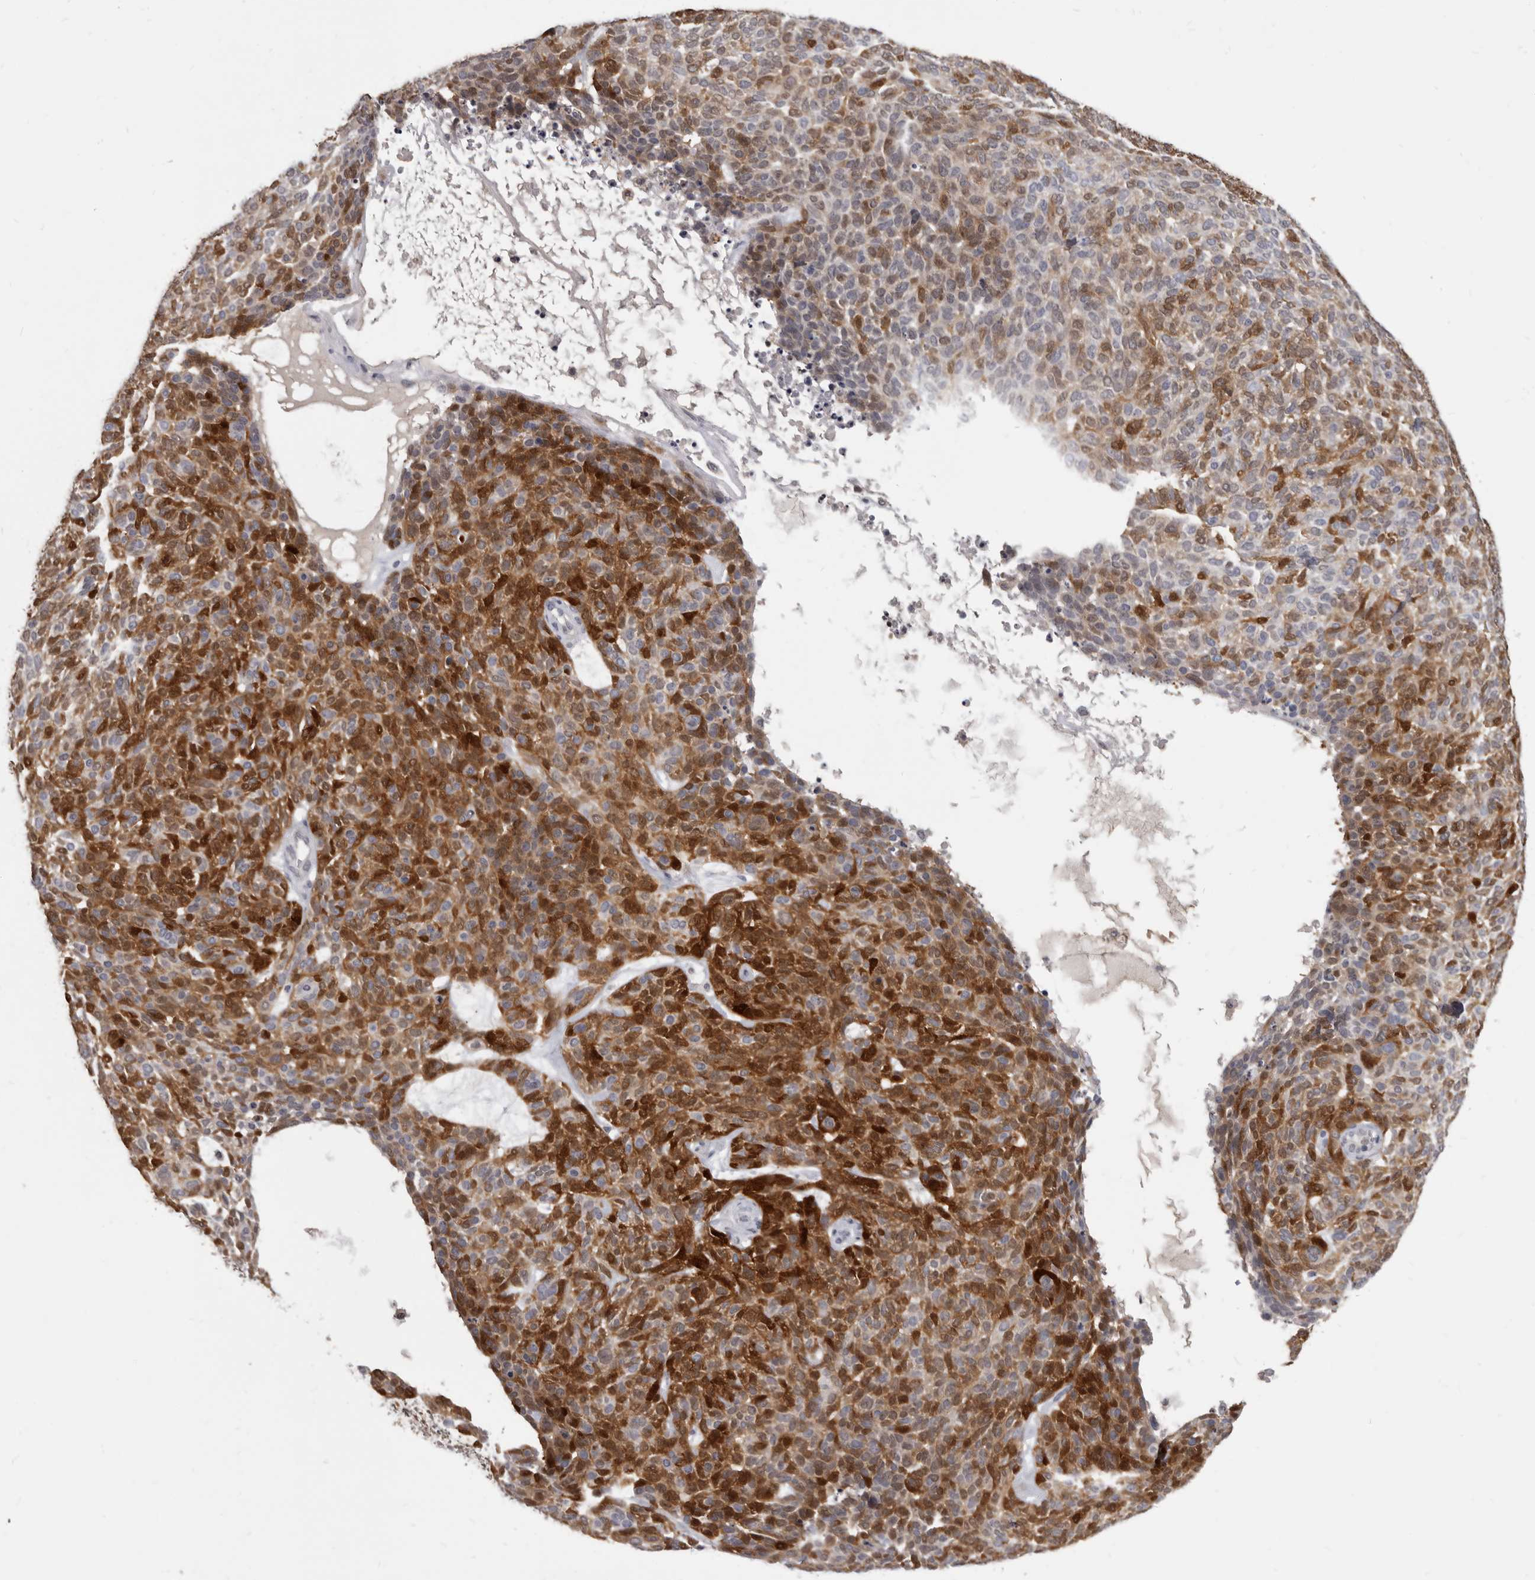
{"staining": {"intensity": "moderate", "quantity": ">75%", "location": "cytoplasmic/membranous,nuclear"}, "tissue": "skin cancer", "cell_type": "Tumor cells", "image_type": "cancer", "snomed": [{"axis": "morphology", "description": "Squamous cell carcinoma, NOS"}, {"axis": "topography", "description": "Skin"}], "caption": "About >75% of tumor cells in skin cancer (squamous cell carcinoma) exhibit moderate cytoplasmic/membranous and nuclear protein expression as visualized by brown immunohistochemical staining.", "gene": "SULT1E1", "patient": {"sex": "female", "age": 90}}